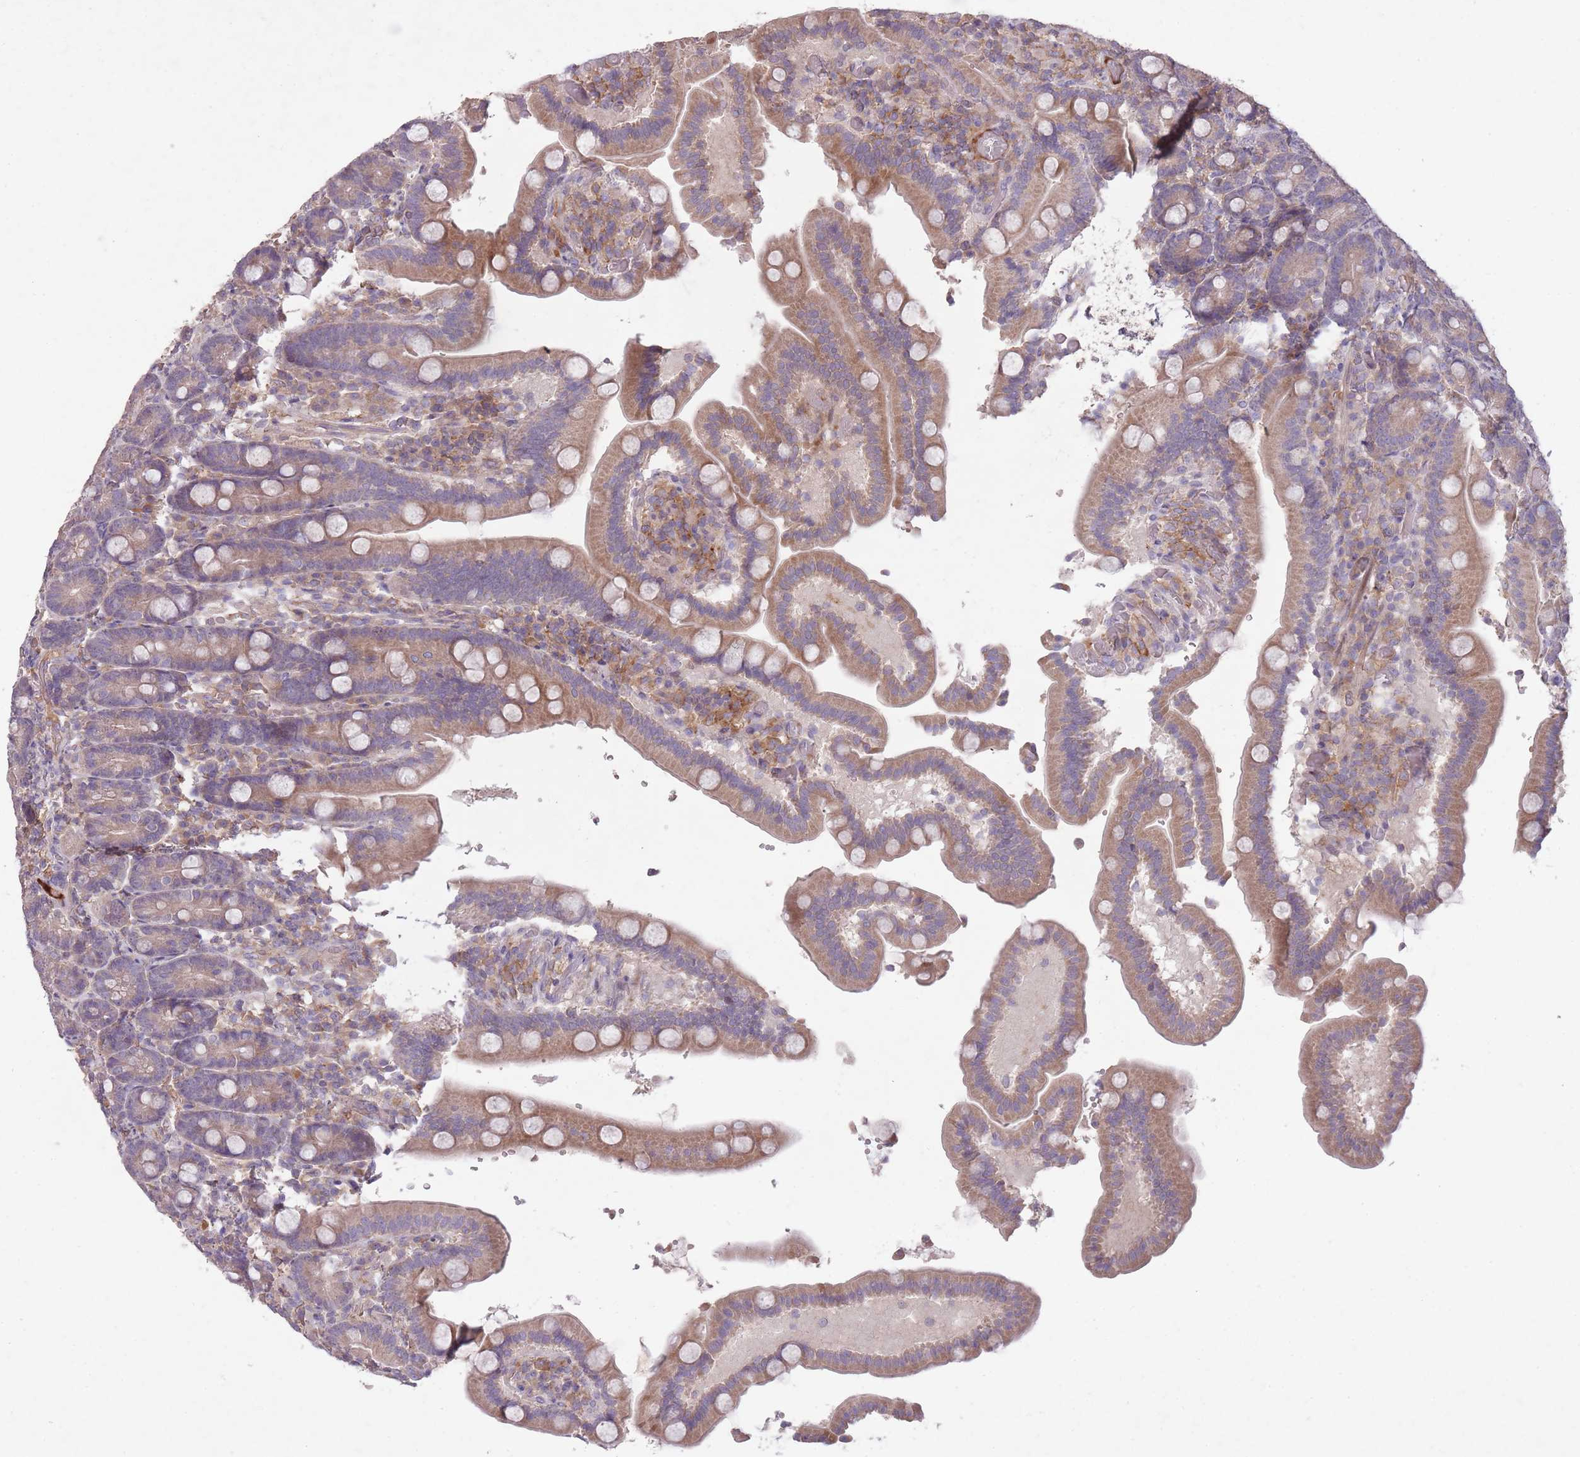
{"staining": {"intensity": "moderate", "quantity": "25%-75%", "location": "cytoplasmic/membranous"}, "tissue": "duodenum", "cell_type": "Glandular cells", "image_type": "normal", "snomed": [{"axis": "morphology", "description": "Normal tissue, NOS"}, {"axis": "topography", "description": "Duodenum"}], "caption": "A brown stain shows moderate cytoplasmic/membranous expression of a protein in glandular cells of normal human duodenum.", "gene": "OR2V1", "patient": {"sex": "female", "age": 62}}